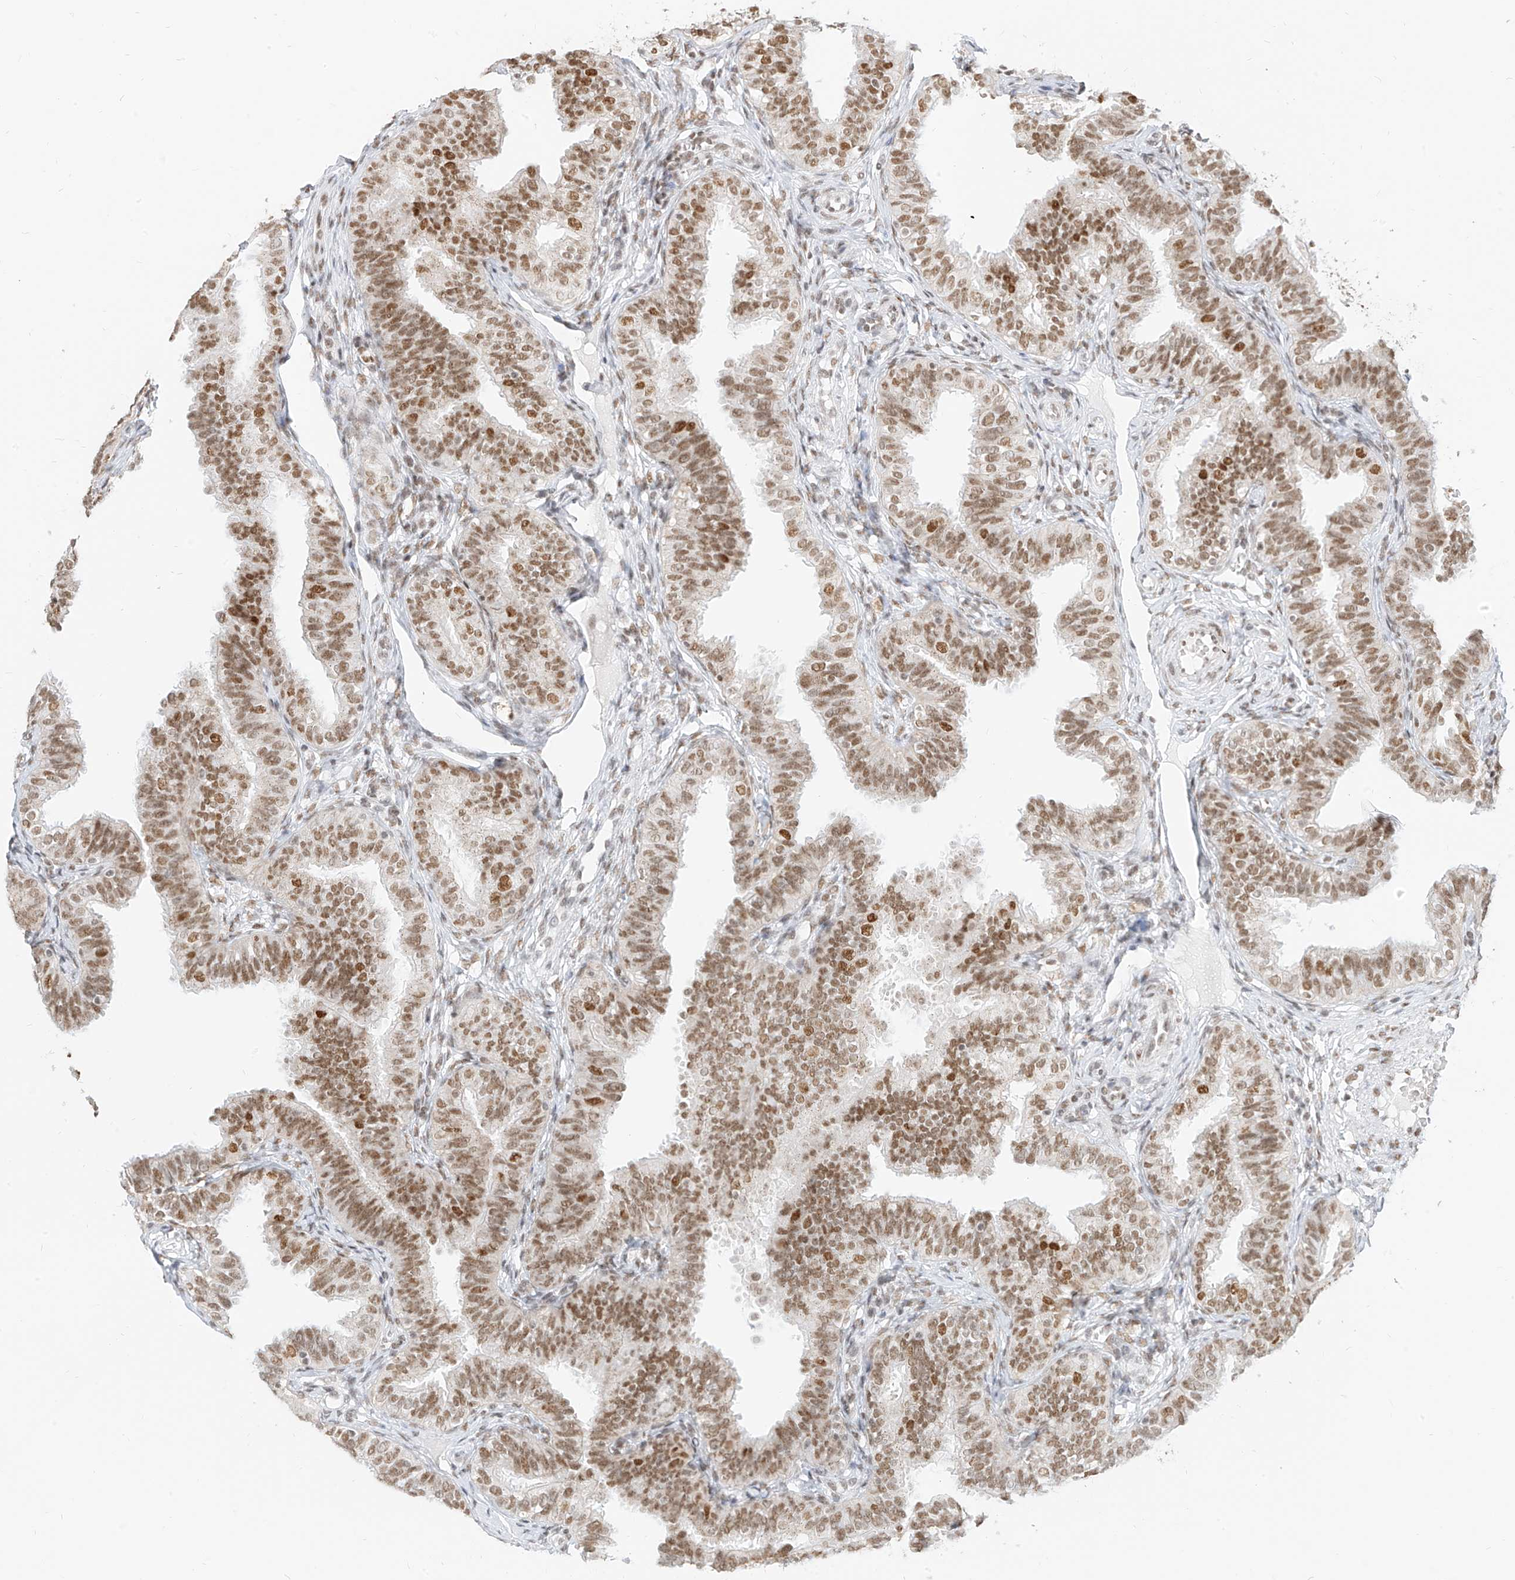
{"staining": {"intensity": "strong", "quantity": ">75%", "location": "nuclear"}, "tissue": "fallopian tube", "cell_type": "Glandular cells", "image_type": "normal", "snomed": [{"axis": "morphology", "description": "Normal tissue, NOS"}, {"axis": "topography", "description": "Fallopian tube"}], "caption": "Fallopian tube stained with a brown dye exhibits strong nuclear positive staining in about >75% of glandular cells.", "gene": "SMARCA2", "patient": {"sex": "female", "age": 35}}